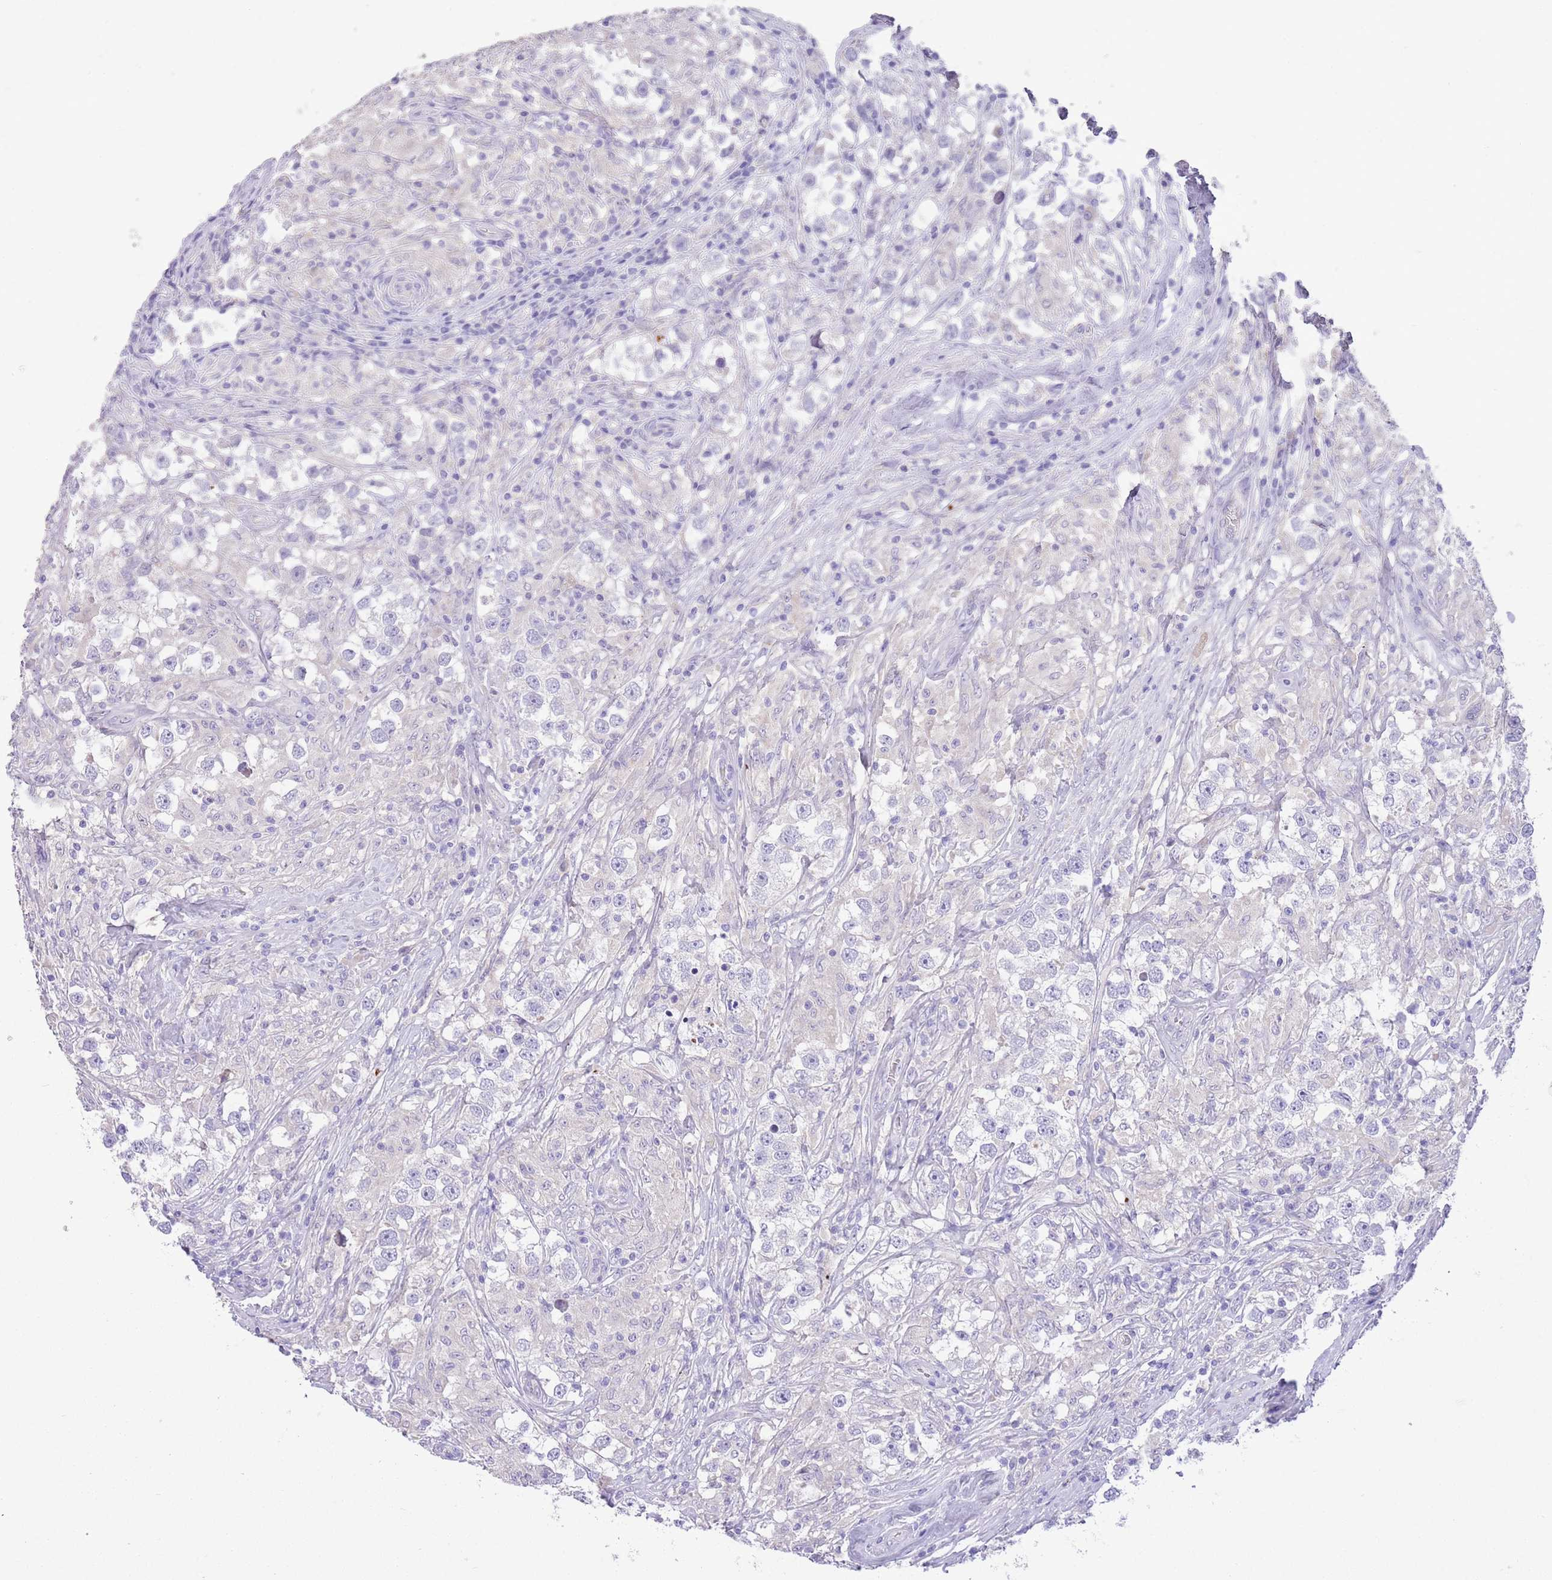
{"staining": {"intensity": "negative", "quantity": "none", "location": "none"}, "tissue": "testis cancer", "cell_type": "Tumor cells", "image_type": "cancer", "snomed": [{"axis": "morphology", "description": "Seminoma, NOS"}, {"axis": "topography", "description": "Testis"}], "caption": "Human testis seminoma stained for a protein using immunohistochemistry reveals no staining in tumor cells.", "gene": "SFTPA1", "patient": {"sex": "male", "age": 46}}